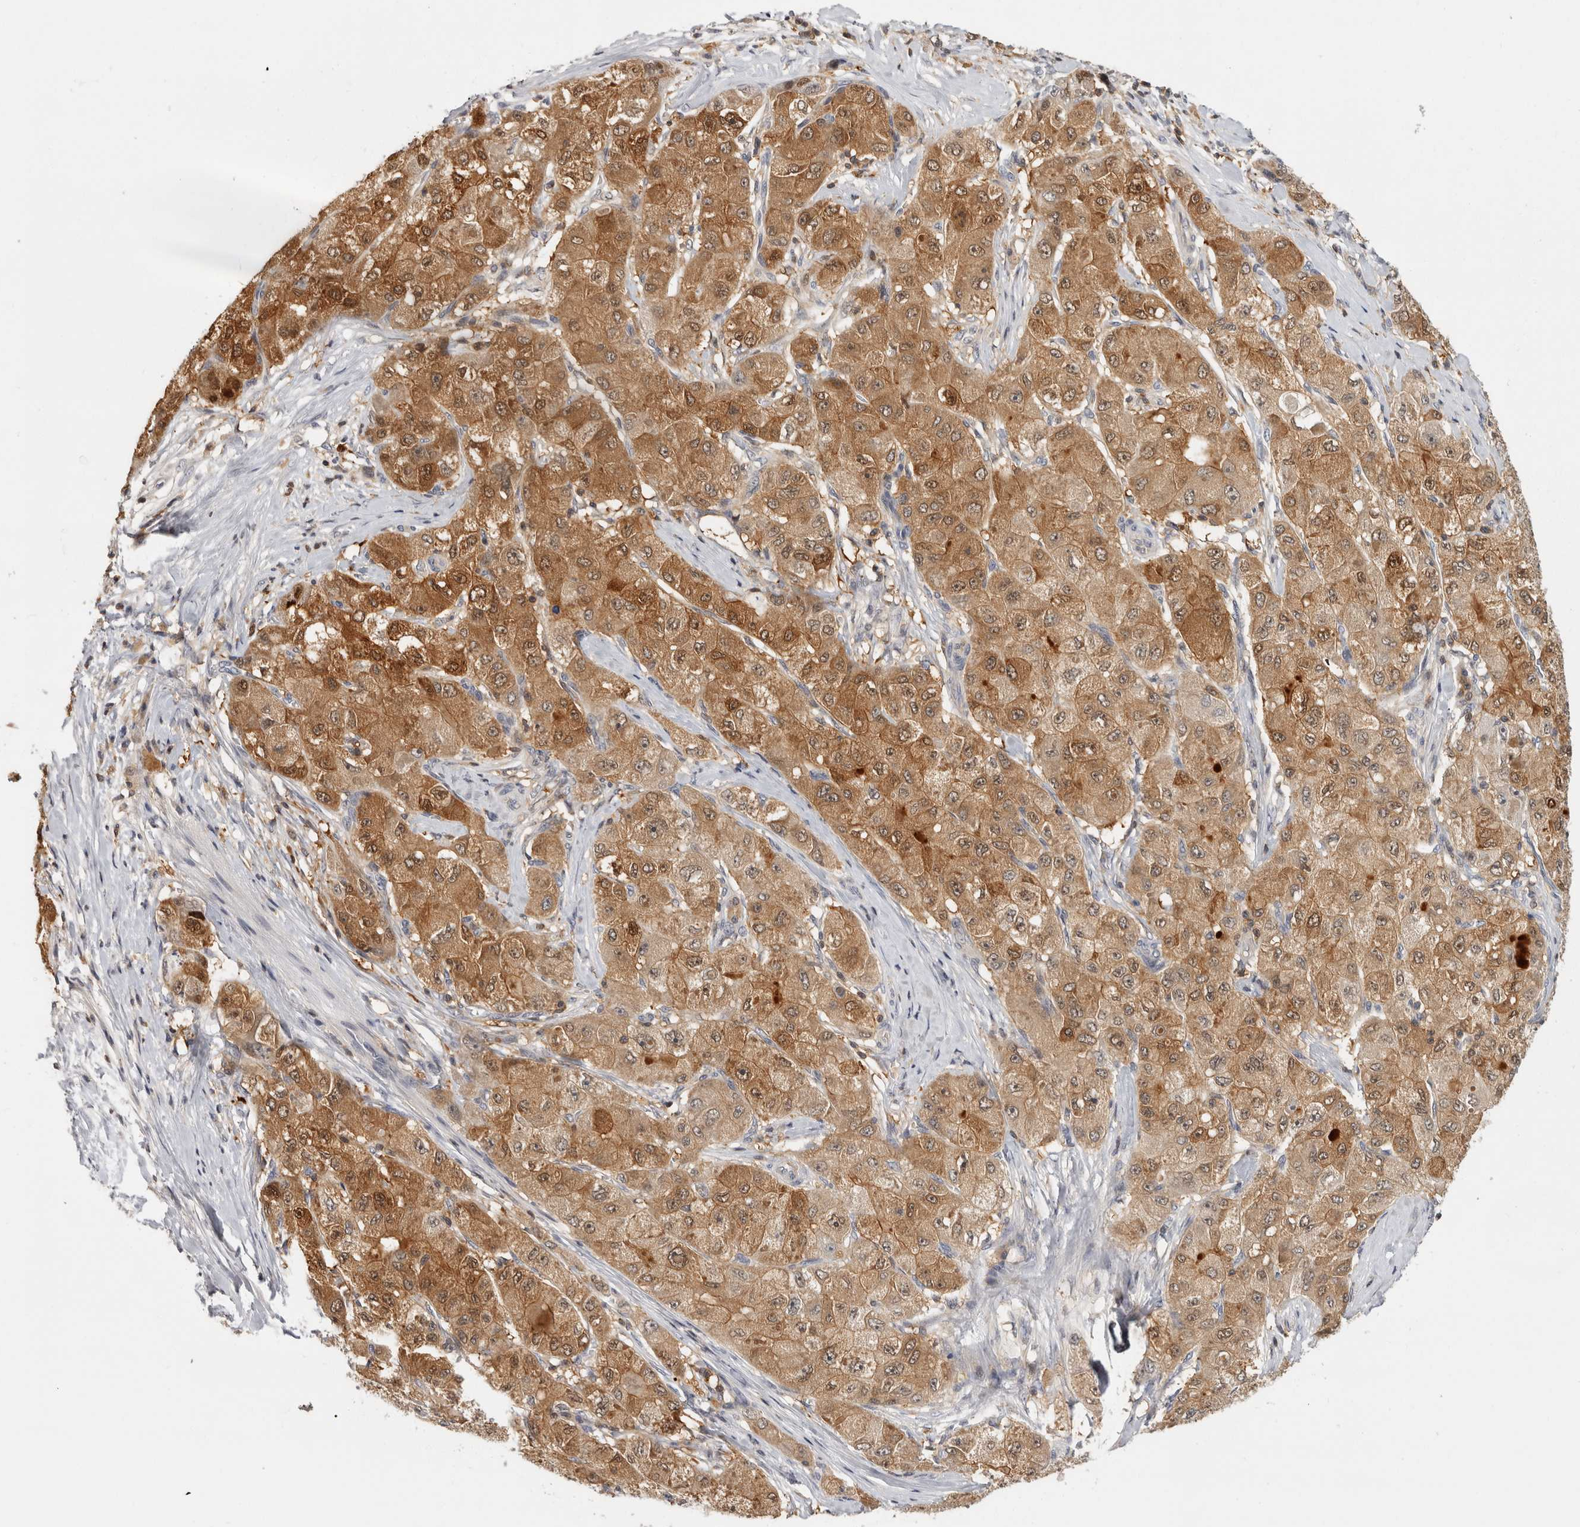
{"staining": {"intensity": "strong", "quantity": "25%-75%", "location": "cytoplasmic/membranous,nuclear"}, "tissue": "liver cancer", "cell_type": "Tumor cells", "image_type": "cancer", "snomed": [{"axis": "morphology", "description": "Carcinoma, Hepatocellular, NOS"}, {"axis": "topography", "description": "Liver"}], "caption": "There is high levels of strong cytoplasmic/membranous and nuclear expression in tumor cells of hepatocellular carcinoma (liver), as demonstrated by immunohistochemical staining (brown color).", "gene": "ACAT2", "patient": {"sex": "male", "age": 80}}